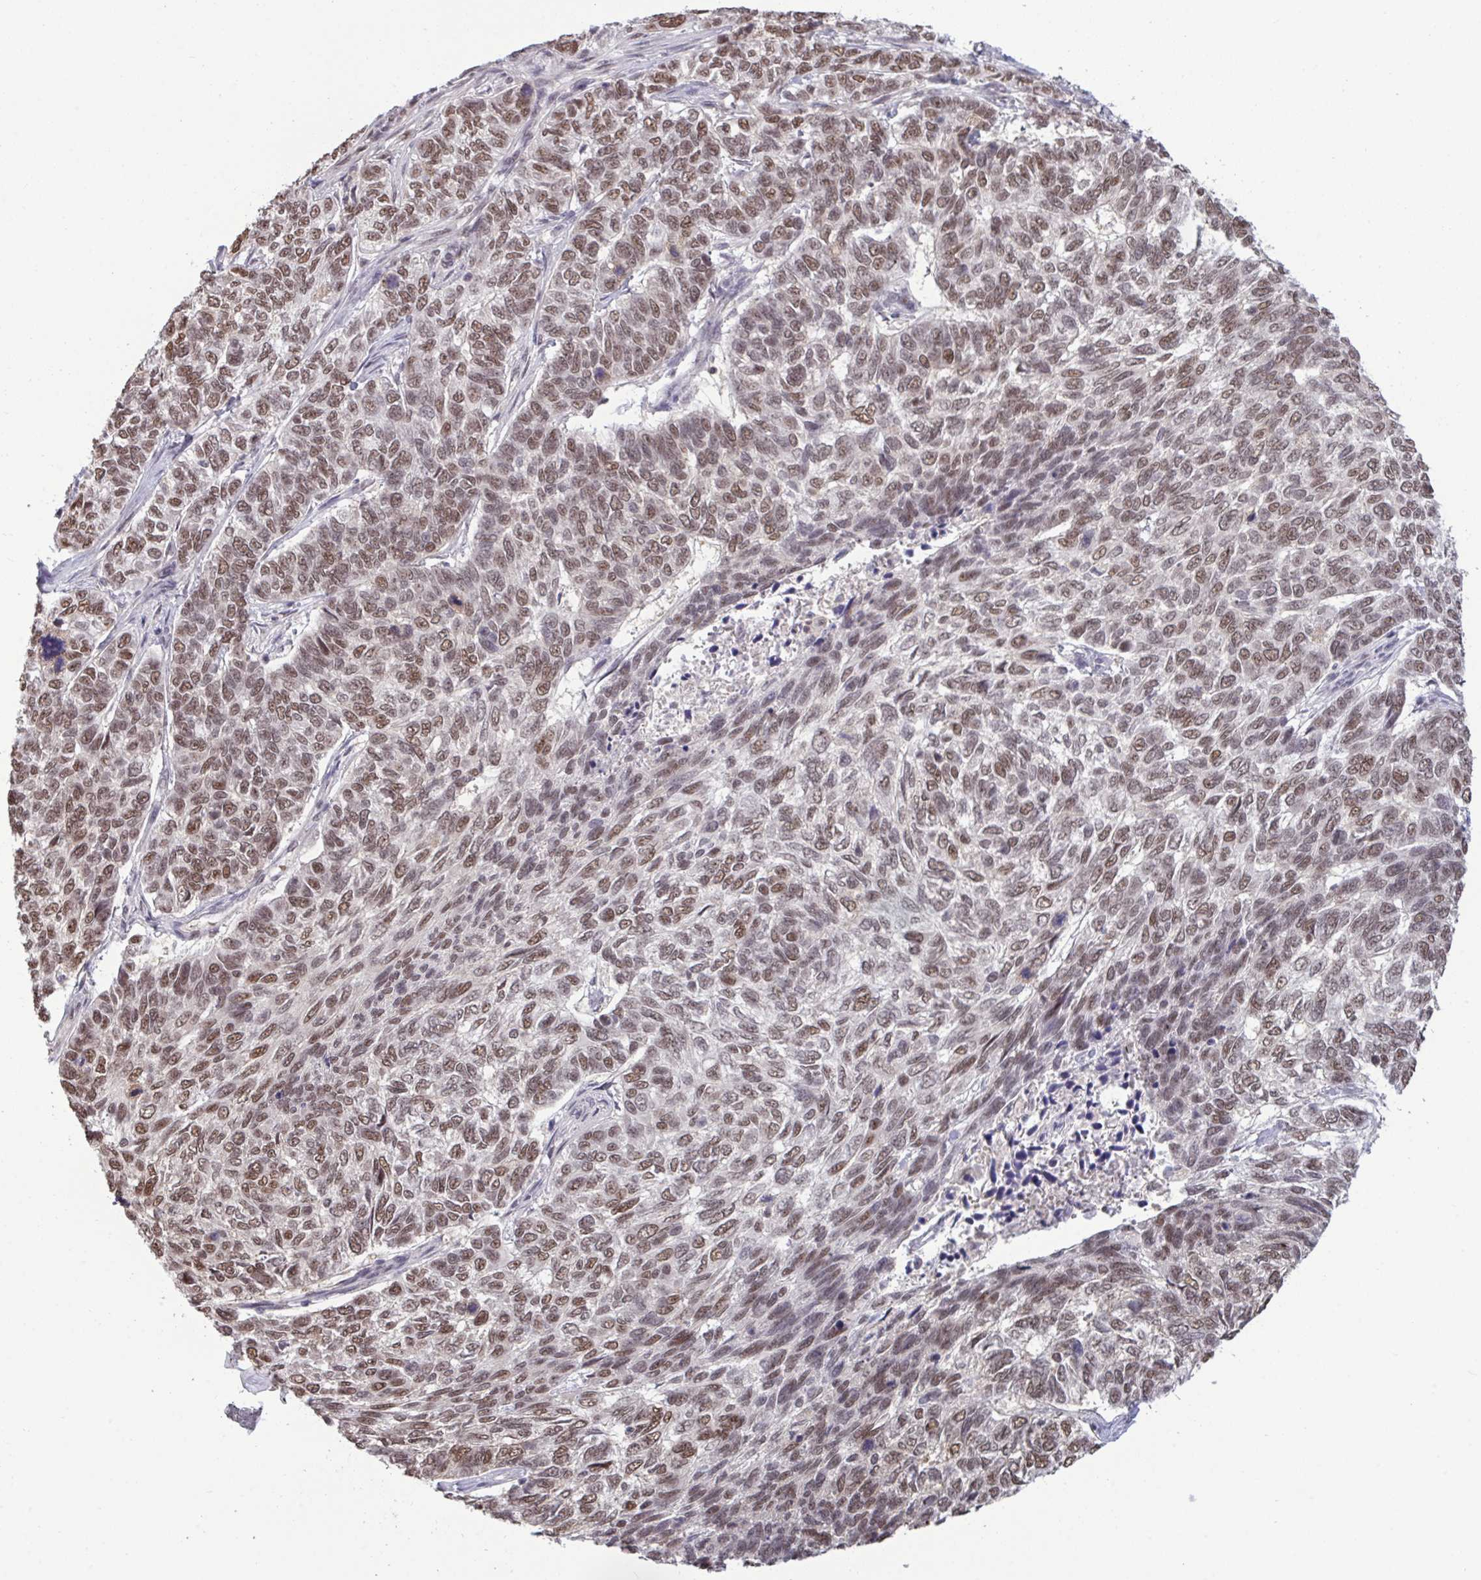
{"staining": {"intensity": "moderate", "quantity": ">75%", "location": "nuclear"}, "tissue": "skin cancer", "cell_type": "Tumor cells", "image_type": "cancer", "snomed": [{"axis": "morphology", "description": "Basal cell carcinoma"}, {"axis": "topography", "description": "Skin"}], "caption": "Skin cancer tissue demonstrates moderate nuclear staining in about >75% of tumor cells", "gene": "PUF60", "patient": {"sex": "female", "age": 65}}